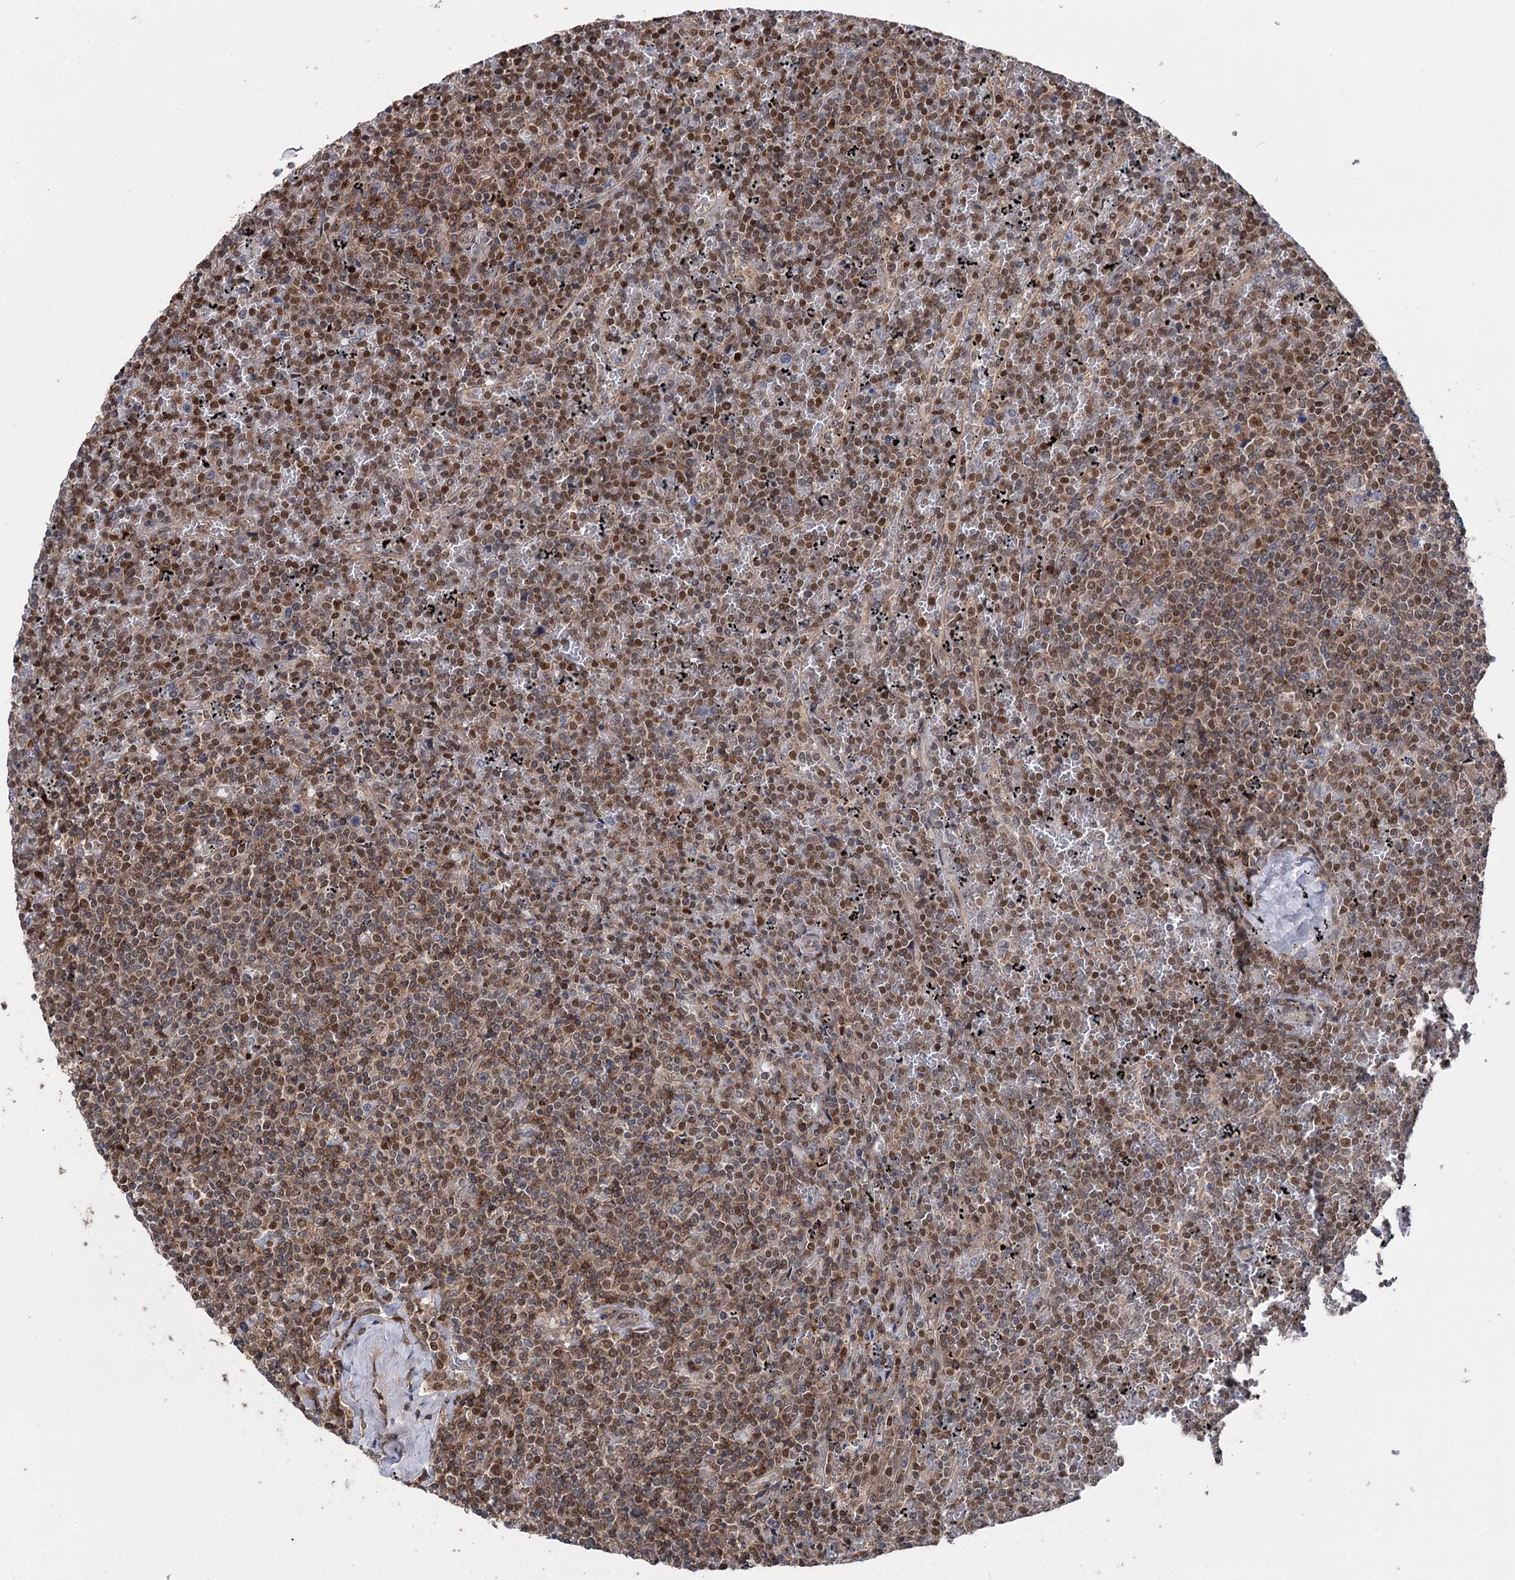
{"staining": {"intensity": "moderate", "quantity": ">75%", "location": "nuclear"}, "tissue": "lymphoma", "cell_type": "Tumor cells", "image_type": "cancer", "snomed": [{"axis": "morphology", "description": "Malignant lymphoma, non-Hodgkin's type, Low grade"}, {"axis": "topography", "description": "Spleen"}], "caption": "An image of low-grade malignant lymphoma, non-Hodgkin's type stained for a protein reveals moderate nuclear brown staining in tumor cells.", "gene": "STX6", "patient": {"sex": "female", "age": 19}}